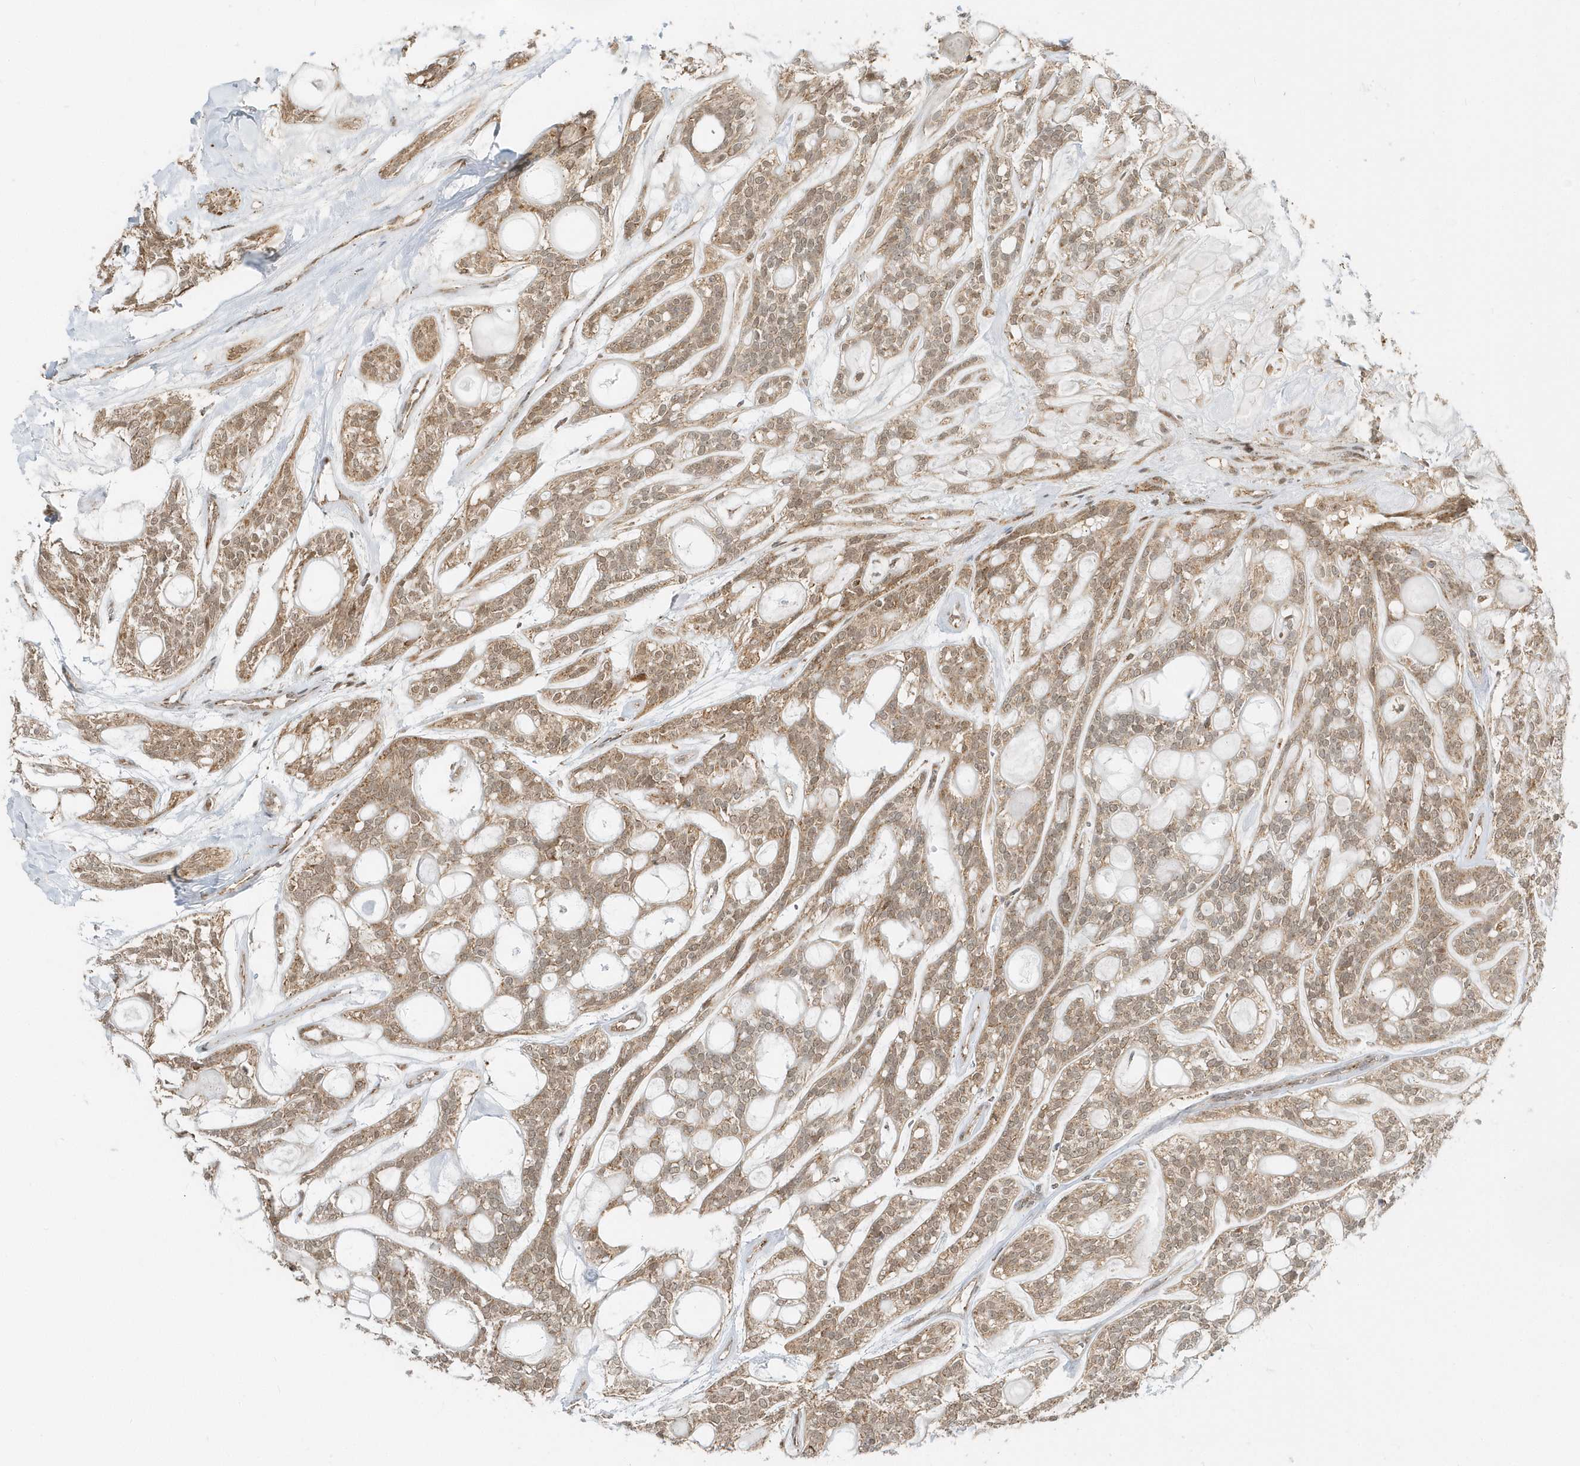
{"staining": {"intensity": "moderate", "quantity": ">75%", "location": "cytoplasmic/membranous,nuclear"}, "tissue": "head and neck cancer", "cell_type": "Tumor cells", "image_type": "cancer", "snomed": [{"axis": "morphology", "description": "Adenocarcinoma, NOS"}, {"axis": "topography", "description": "Head-Neck"}], "caption": "A brown stain shows moderate cytoplasmic/membranous and nuclear staining of a protein in human head and neck cancer (adenocarcinoma) tumor cells. The protein is shown in brown color, while the nuclei are stained blue.", "gene": "PSMD6", "patient": {"sex": "male", "age": 66}}